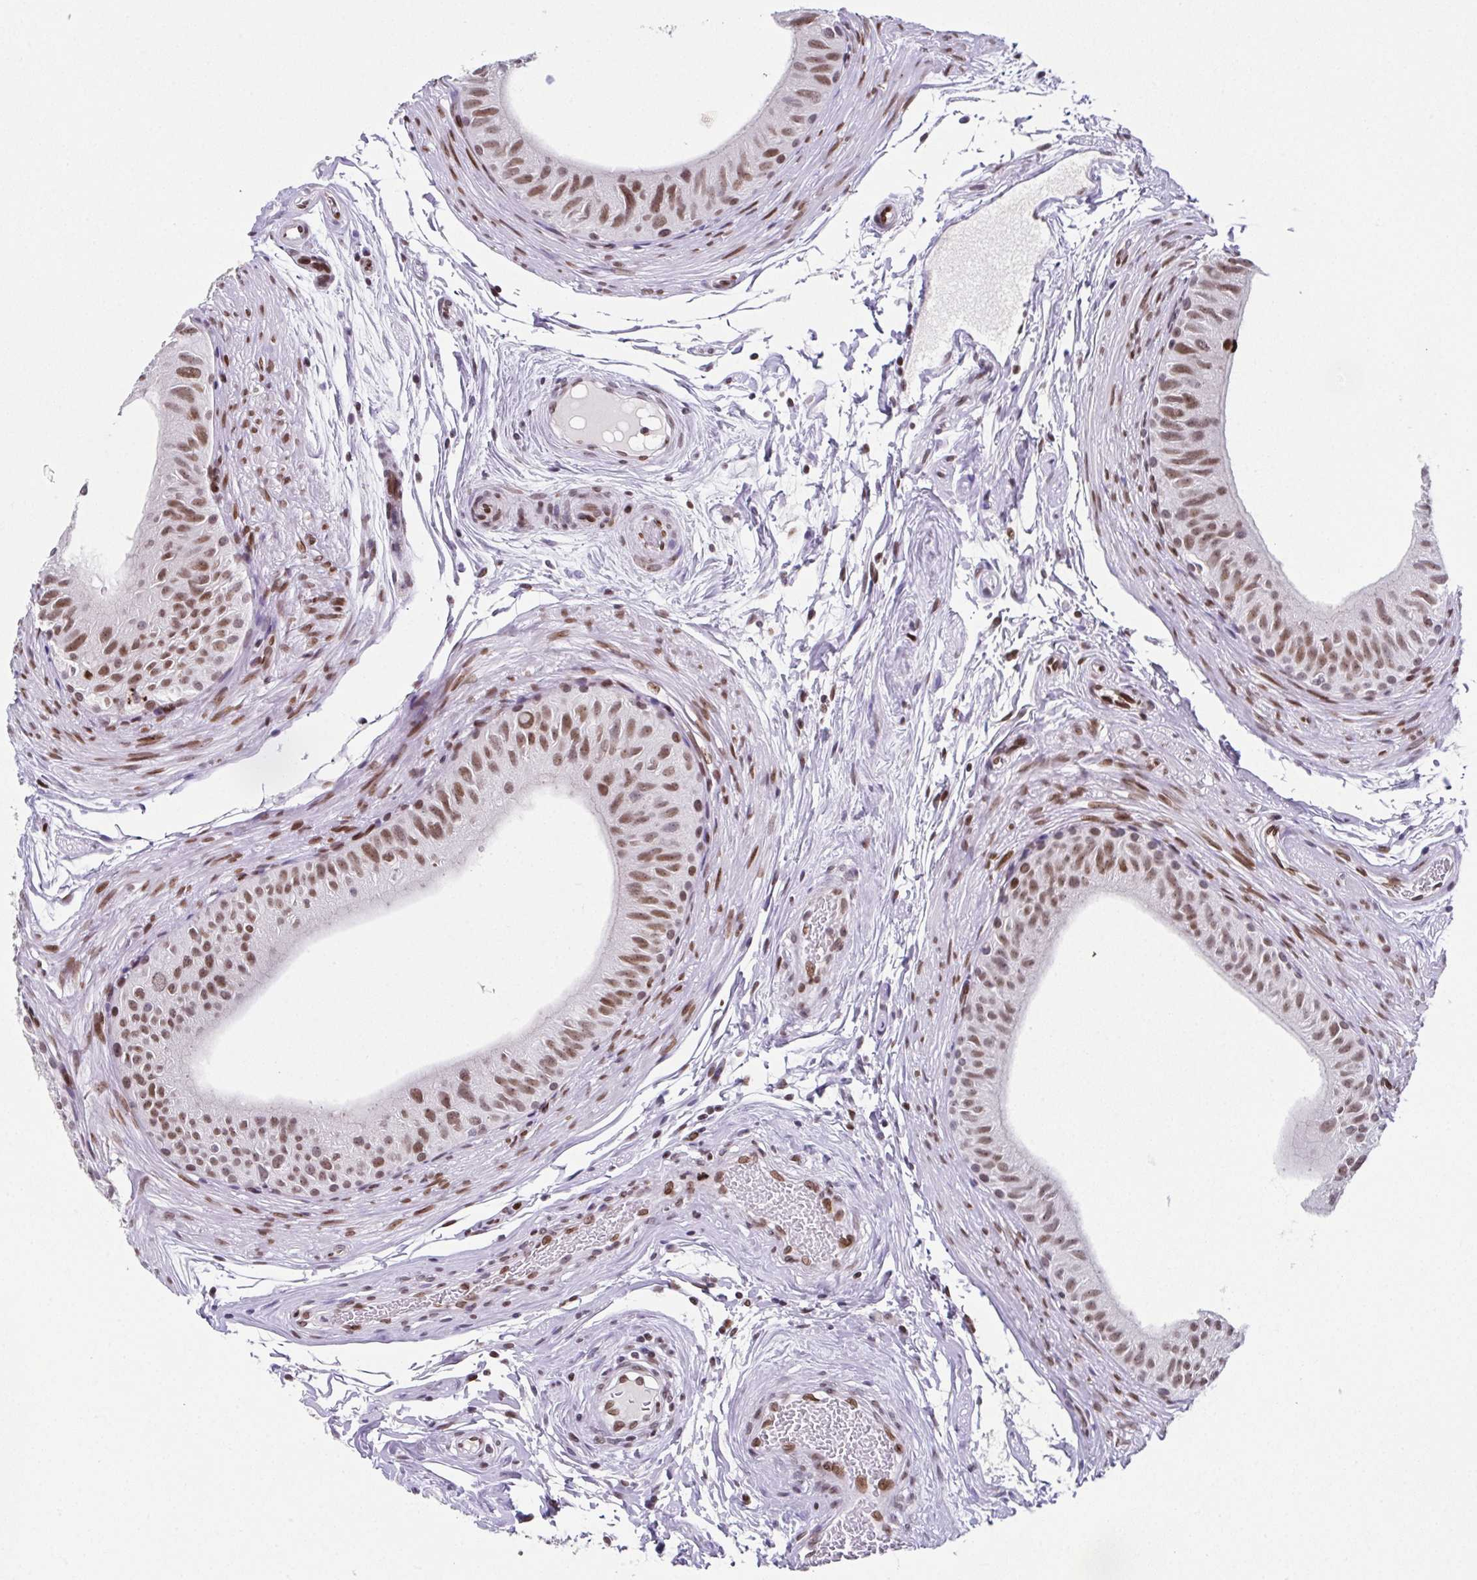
{"staining": {"intensity": "moderate", "quantity": ">75%", "location": "nuclear"}, "tissue": "epididymis", "cell_type": "Glandular cells", "image_type": "normal", "snomed": [{"axis": "morphology", "description": "Normal tissue, NOS"}, {"axis": "topography", "description": "Epididymis"}], "caption": "IHC (DAB) staining of benign epididymis displays moderate nuclear protein positivity in approximately >75% of glandular cells. (Stains: DAB in brown, nuclei in blue, Microscopy: brightfield microscopy at high magnification).", "gene": "RB1", "patient": {"sex": "male", "age": 36}}